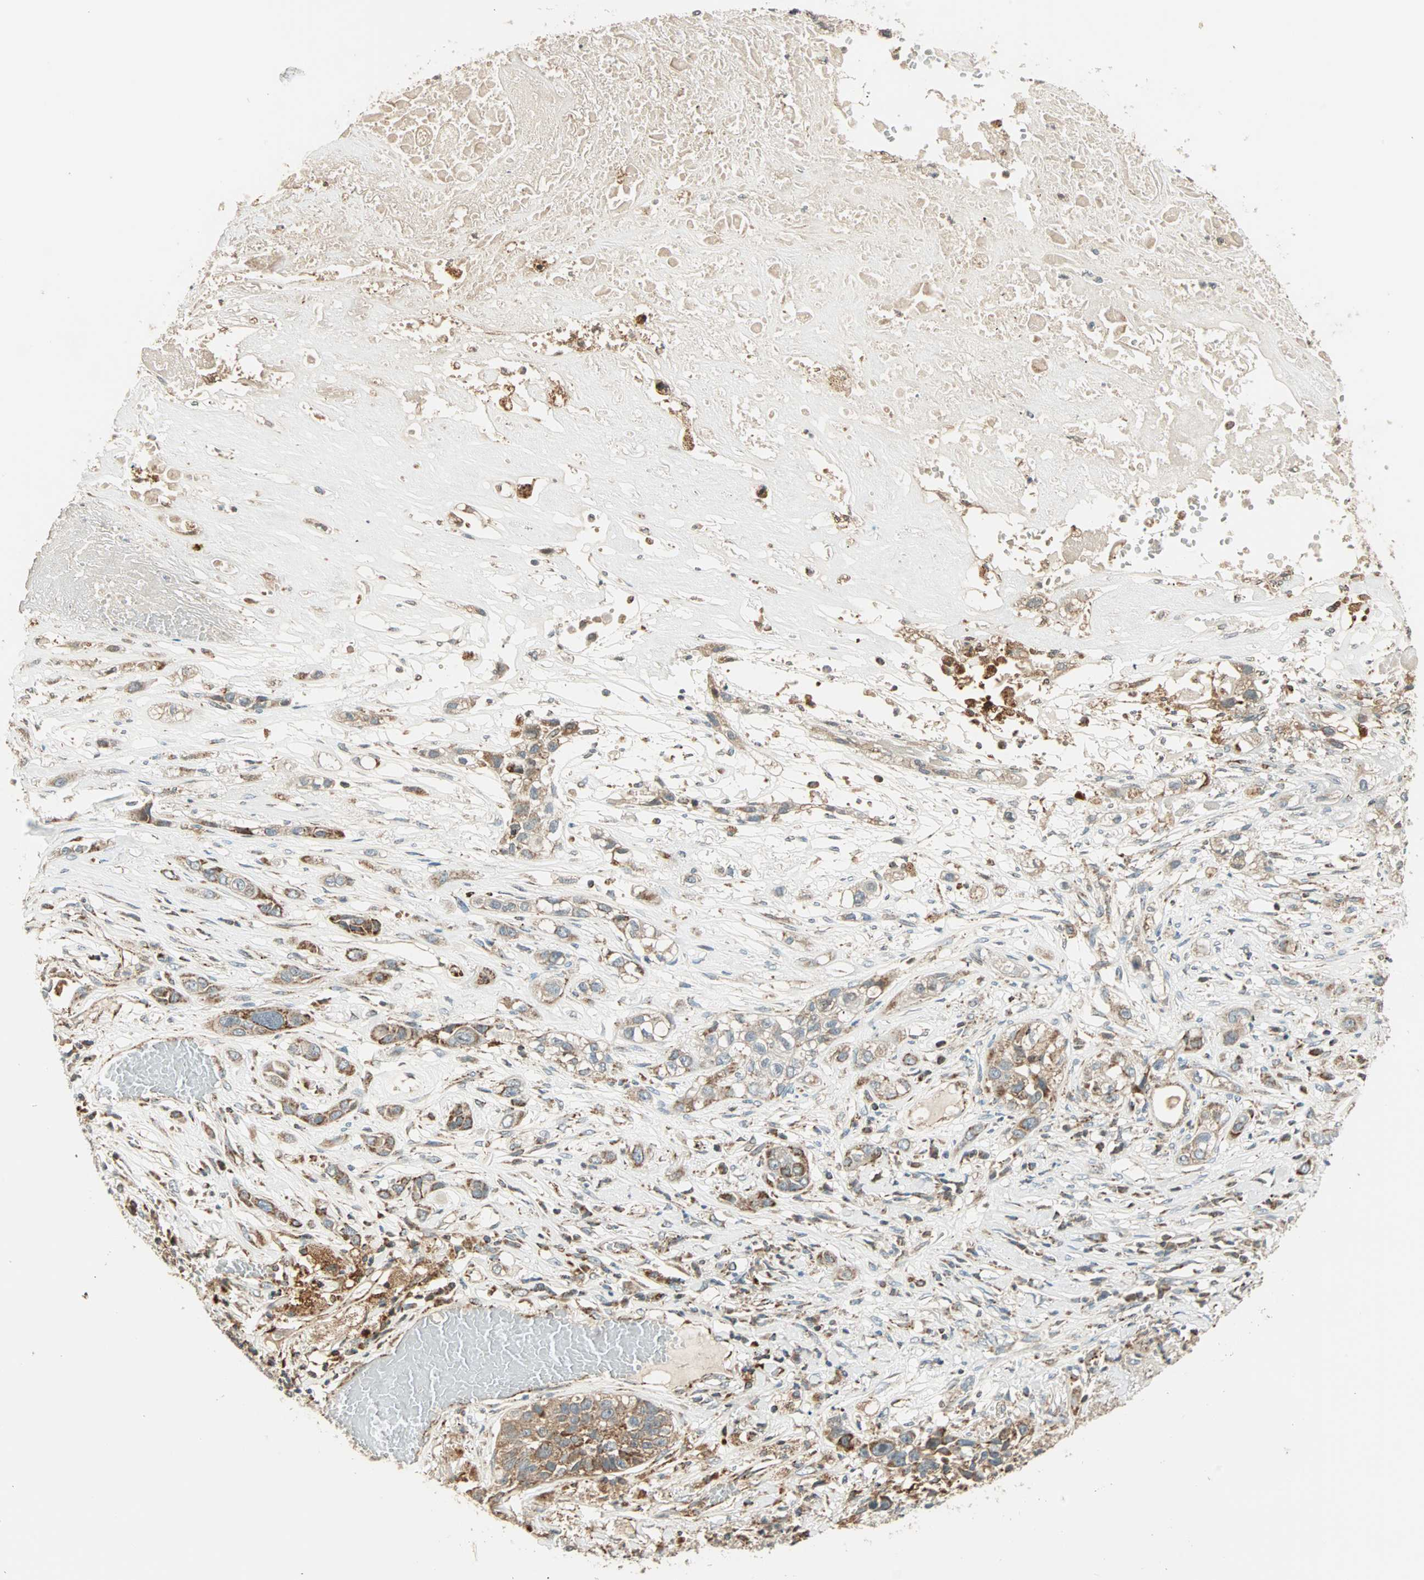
{"staining": {"intensity": "weak", "quantity": "25%-75%", "location": "cytoplasmic/membranous"}, "tissue": "lung cancer", "cell_type": "Tumor cells", "image_type": "cancer", "snomed": [{"axis": "morphology", "description": "Squamous cell carcinoma, NOS"}, {"axis": "topography", "description": "Lung"}], "caption": "A micrograph of squamous cell carcinoma (lung) stained for a protein reveals weak cytoplasmic/membranous brown staining in tumor cells.", "gene": "SPRY4", "patient": {"sex": "male", "age": 71}}